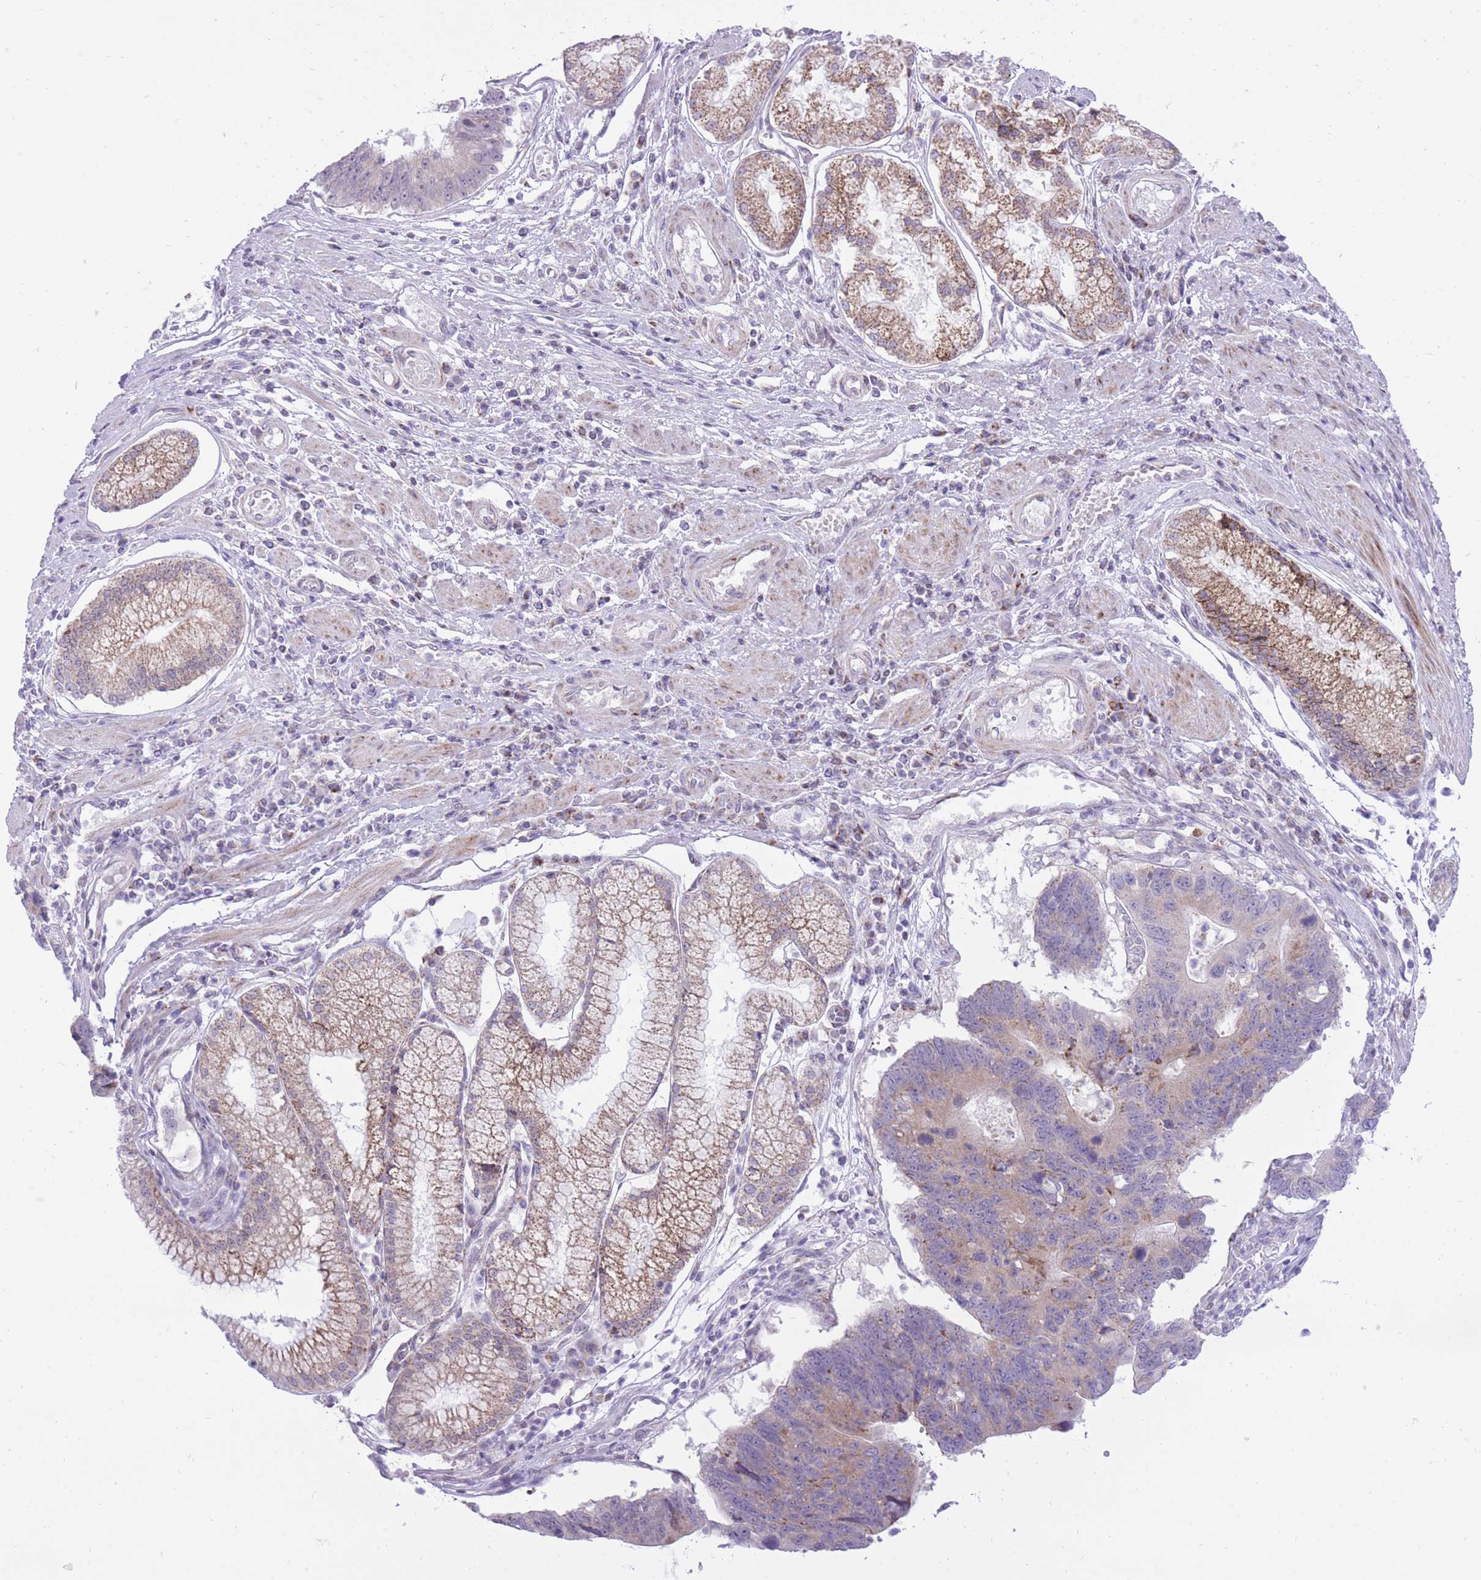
{"staining": {"intensity": "weak", "quantity": "<25%", "location": "cytoplasmic/membranous"}, "tissue": "stomach cancer", "cell_type": "Tumor cells", "image_type": "cancer", "snomed": [{"axis": "morphology", "description": "Adenocarcinoma, NOS"}, {"axis": "topography", "description": "Stomach"}], "caption": "Tumor cells show no significant protein positivity in adenocarcinoma (stomach).", "gene": "DENND2D", "patient": {"sex": "male", "age": 59}}